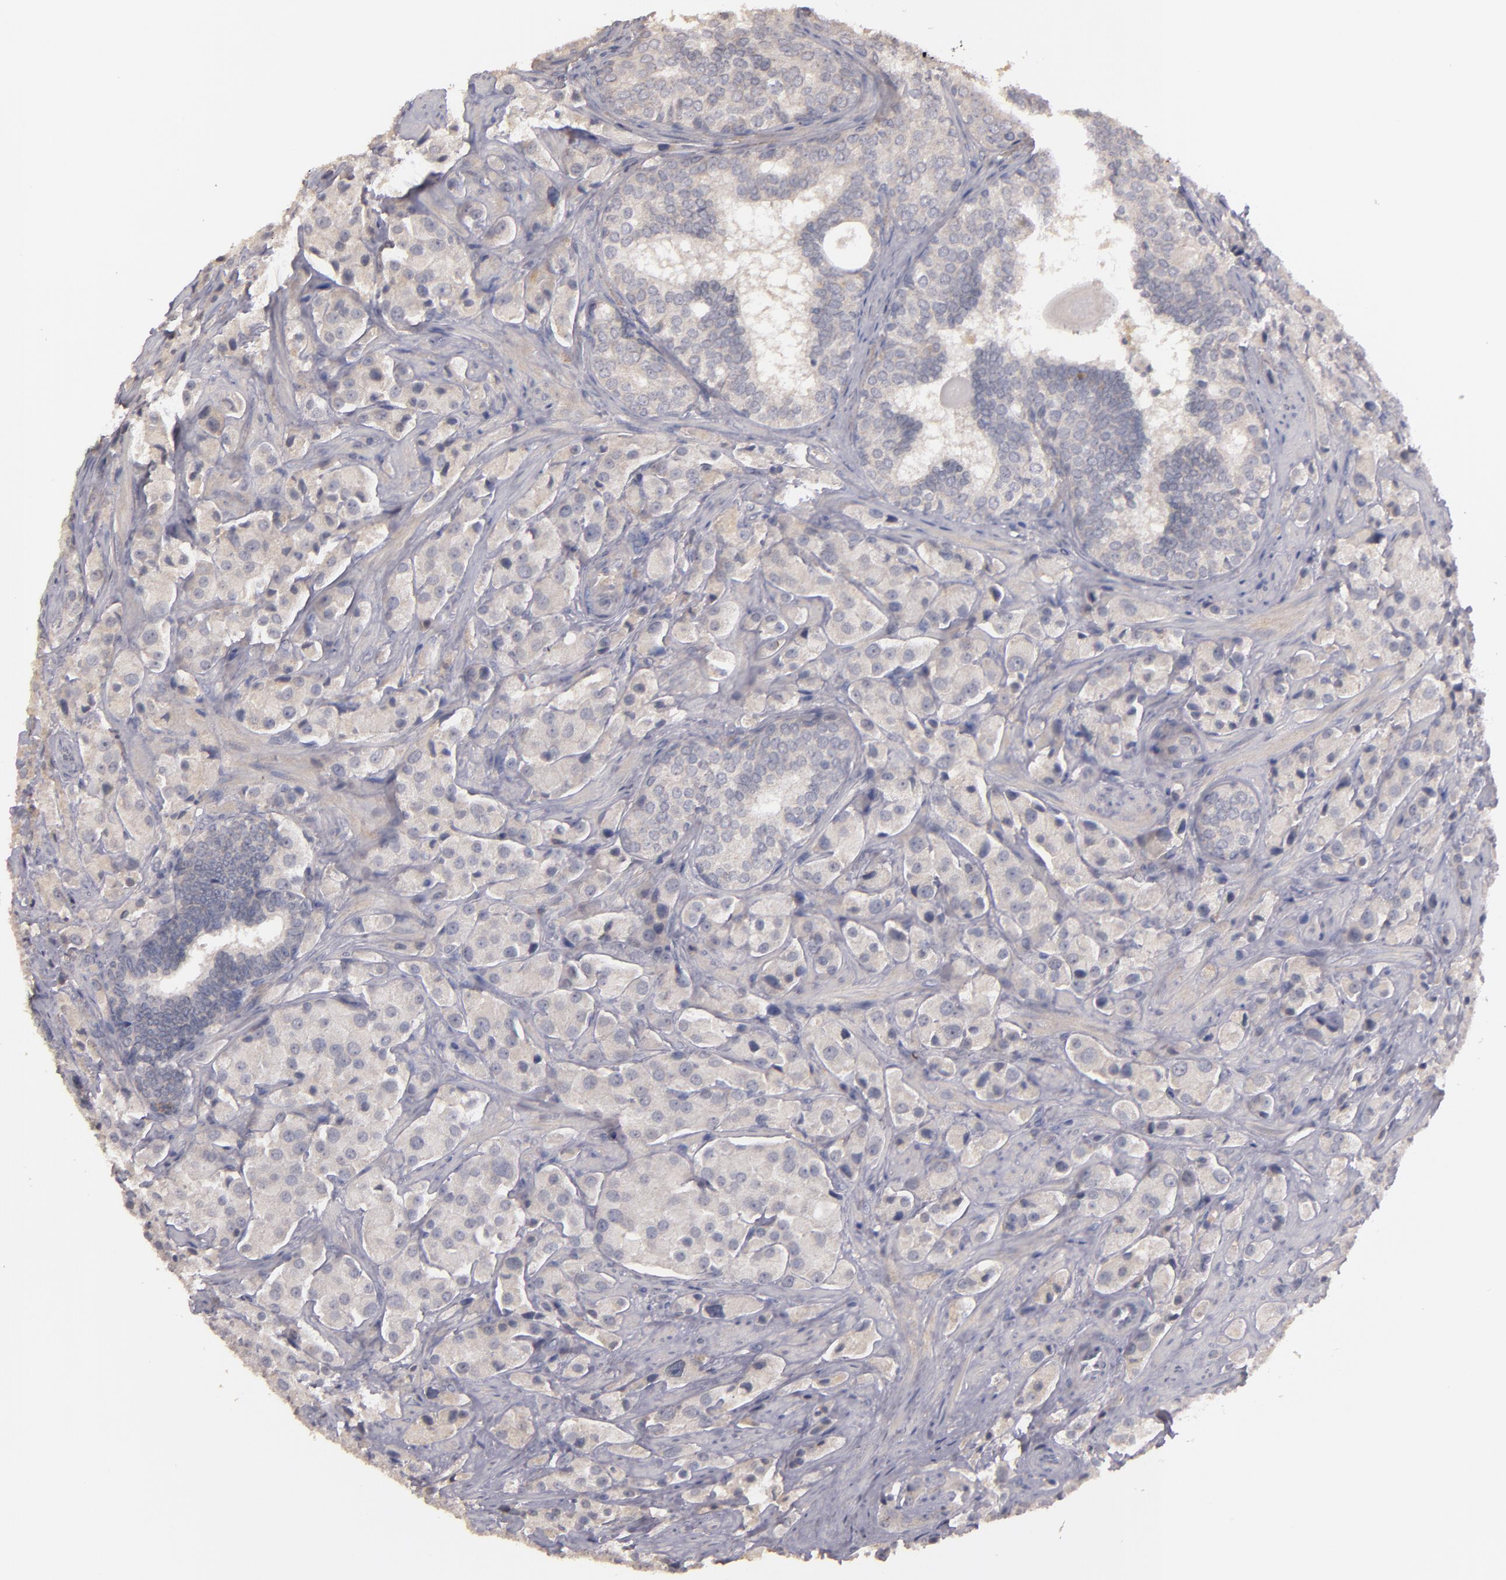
{"staining": {"intensity": "negative", "quantity": "none", "location": "none"}, "tissue": "prostate cancer", "cell_type": "Tumor cells", "image_type": "cancer", "snomed": [{"axis": "morphology", "description": "Adenocarcinoma, Medium grade"}, {"axis": "topography", "description": "Prostate"}], "caption": "The image exhibits no significant expression in tumor cells of prostate adenocarcinoma (medium-grade). (DAB IHC, high magnification).", "gene": "MBL2", "patient": {"sex": "male", "age": 70}}